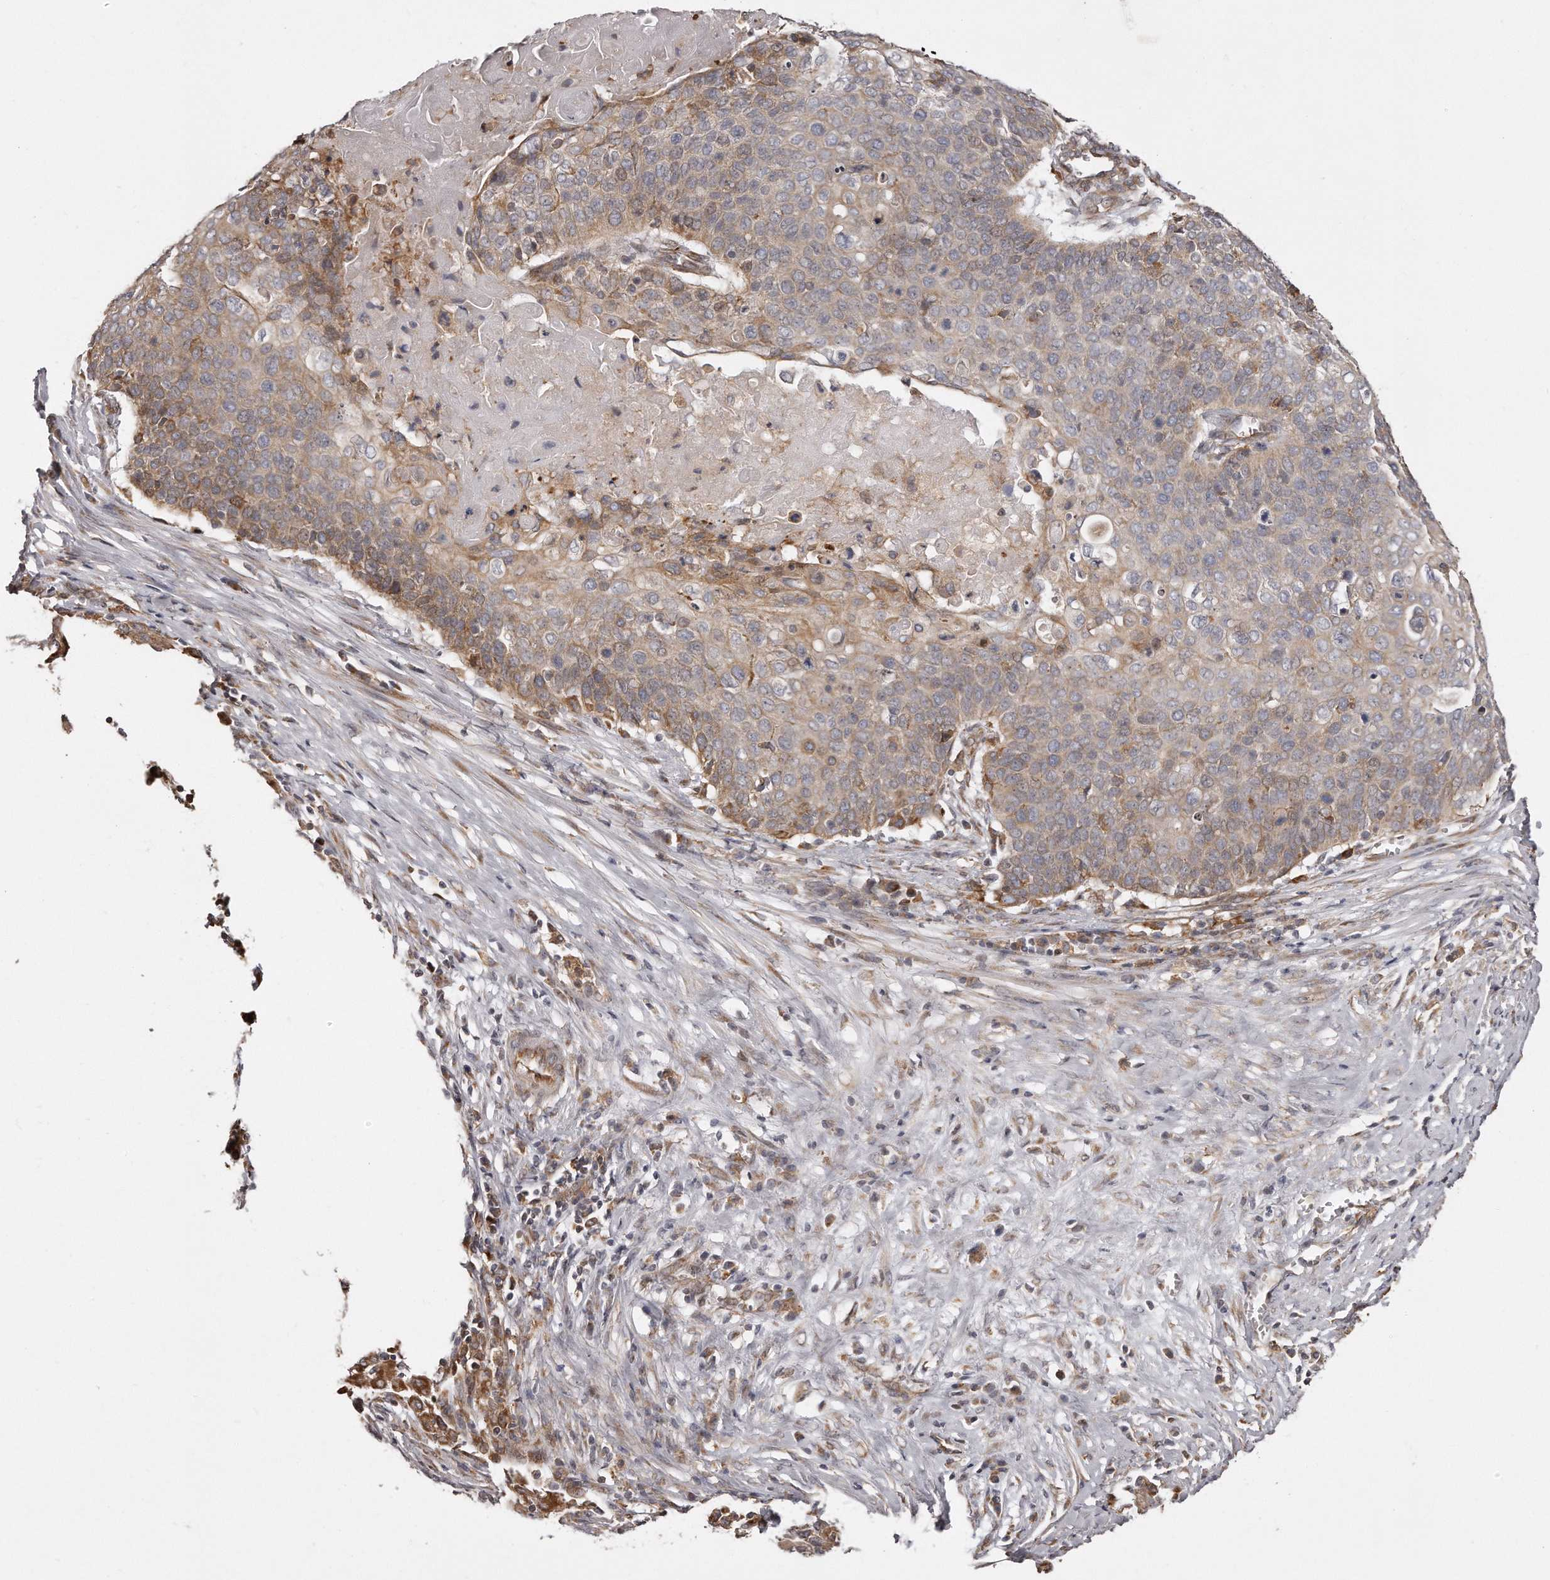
{"staining": {"intensity": "weak", "quantity": ">75%", "location": "cytoplasmic/membranous"}, "tissue": "cervical cancer", "cell_type": "Tumor cells", "image_type": "cancer", "snomed": [{"axis": "morphology", "description": "Squamous cell carcinoma, NOS"}, {"axis": "topography", "description": "Cervix"}], "caption": "This is an image of IHC staining of squamous cell carcinoma (cervical), which shows weak staining in the cytoplasmic/membranous of tumor cells.", "gene": "TRAPPC14", "patient": {"sex": "female", "age": 39}}